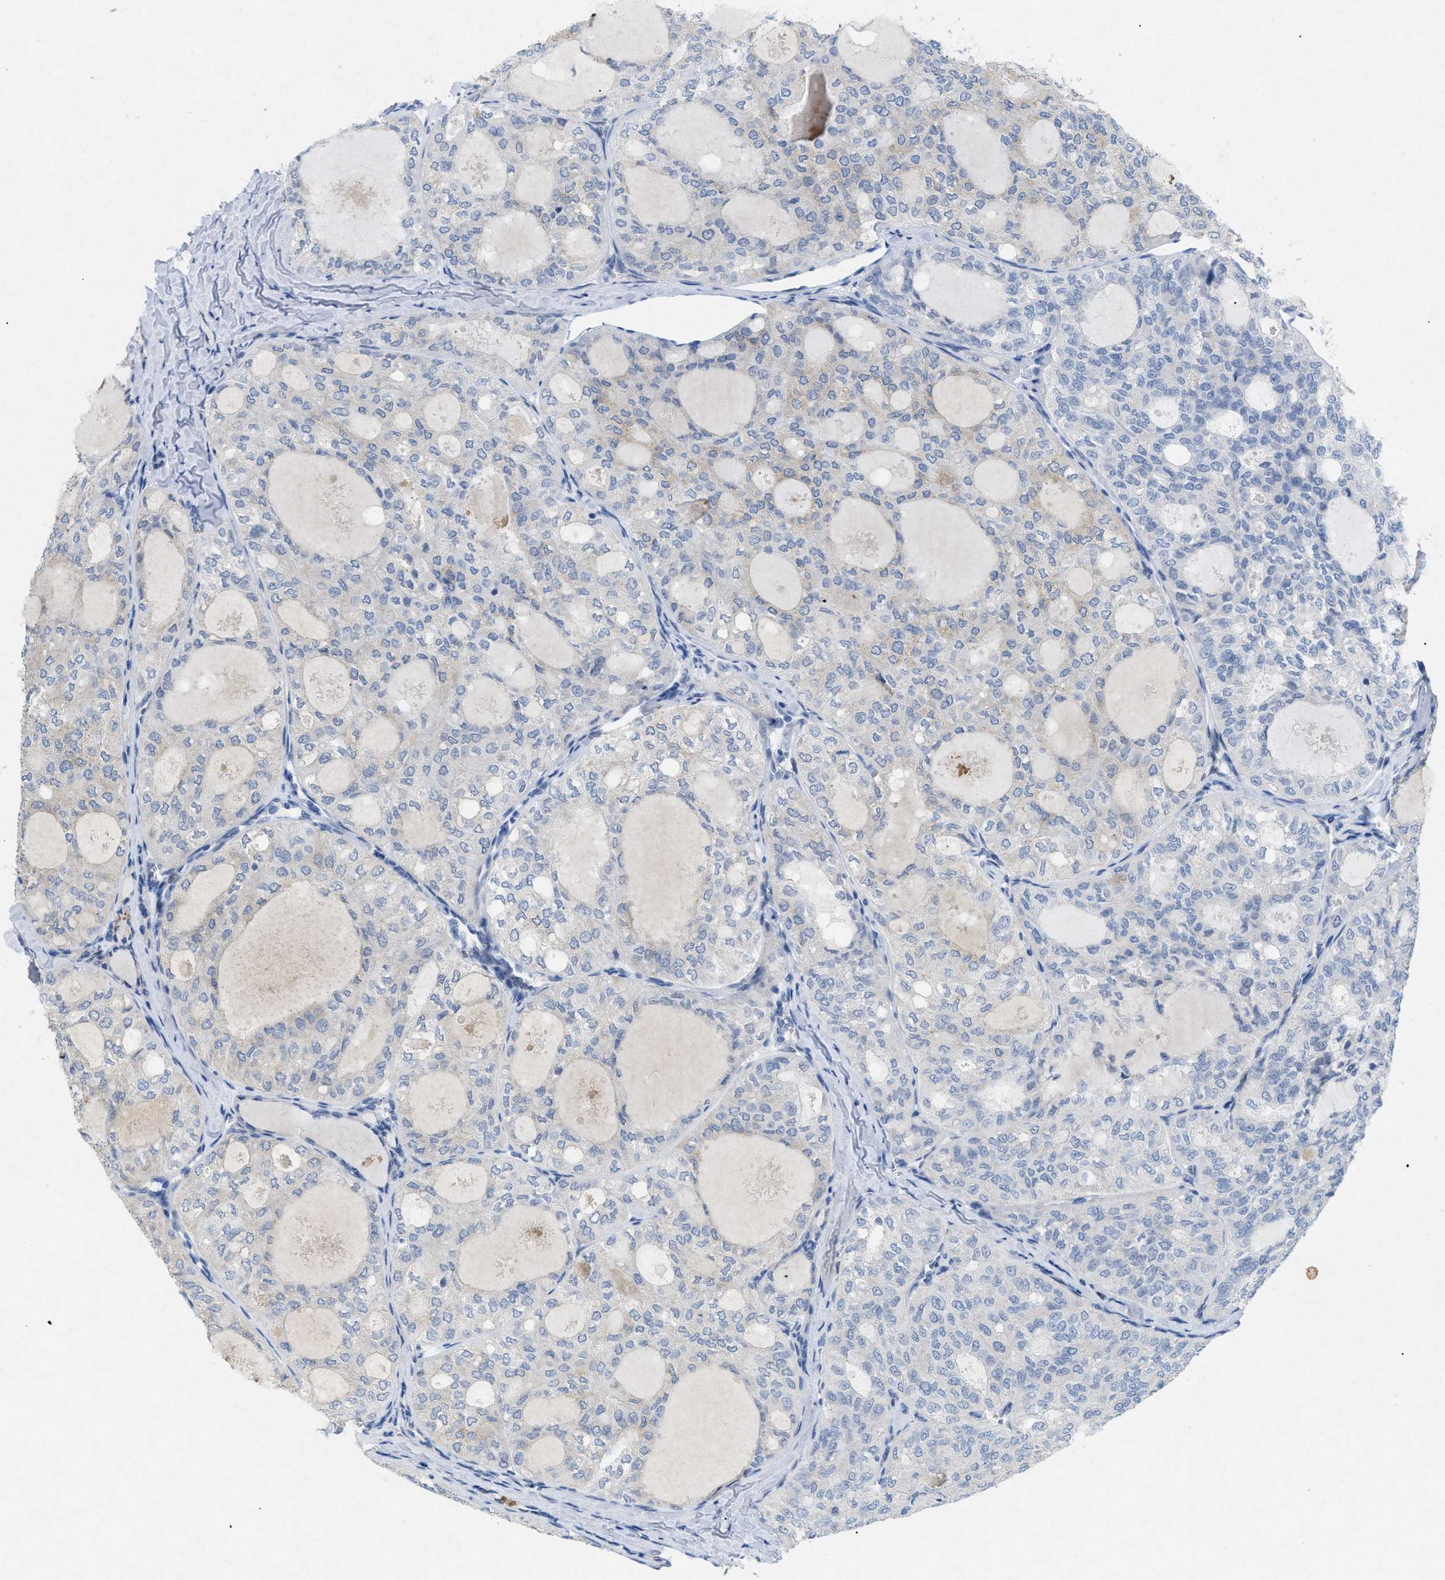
{"staining": {"intensity": "negative", "quantity": "none", "location": "none"}, "tissue": "thyroid cancer", "cell_type": "Tumor cells", "image_type": "cancer", "snomed": [{"axis": "morphology", "description": "Follicular adenoma carcinoma, NOS"}, {"axis": "topography", "description": "Thyroid gland"}], "caption": "Image shows no significant protein expression in tumor cells of thyroid follicular adenoma carcinoma.", "gene": "TASOR", "patient": {"sex": "male", "age": 75}}